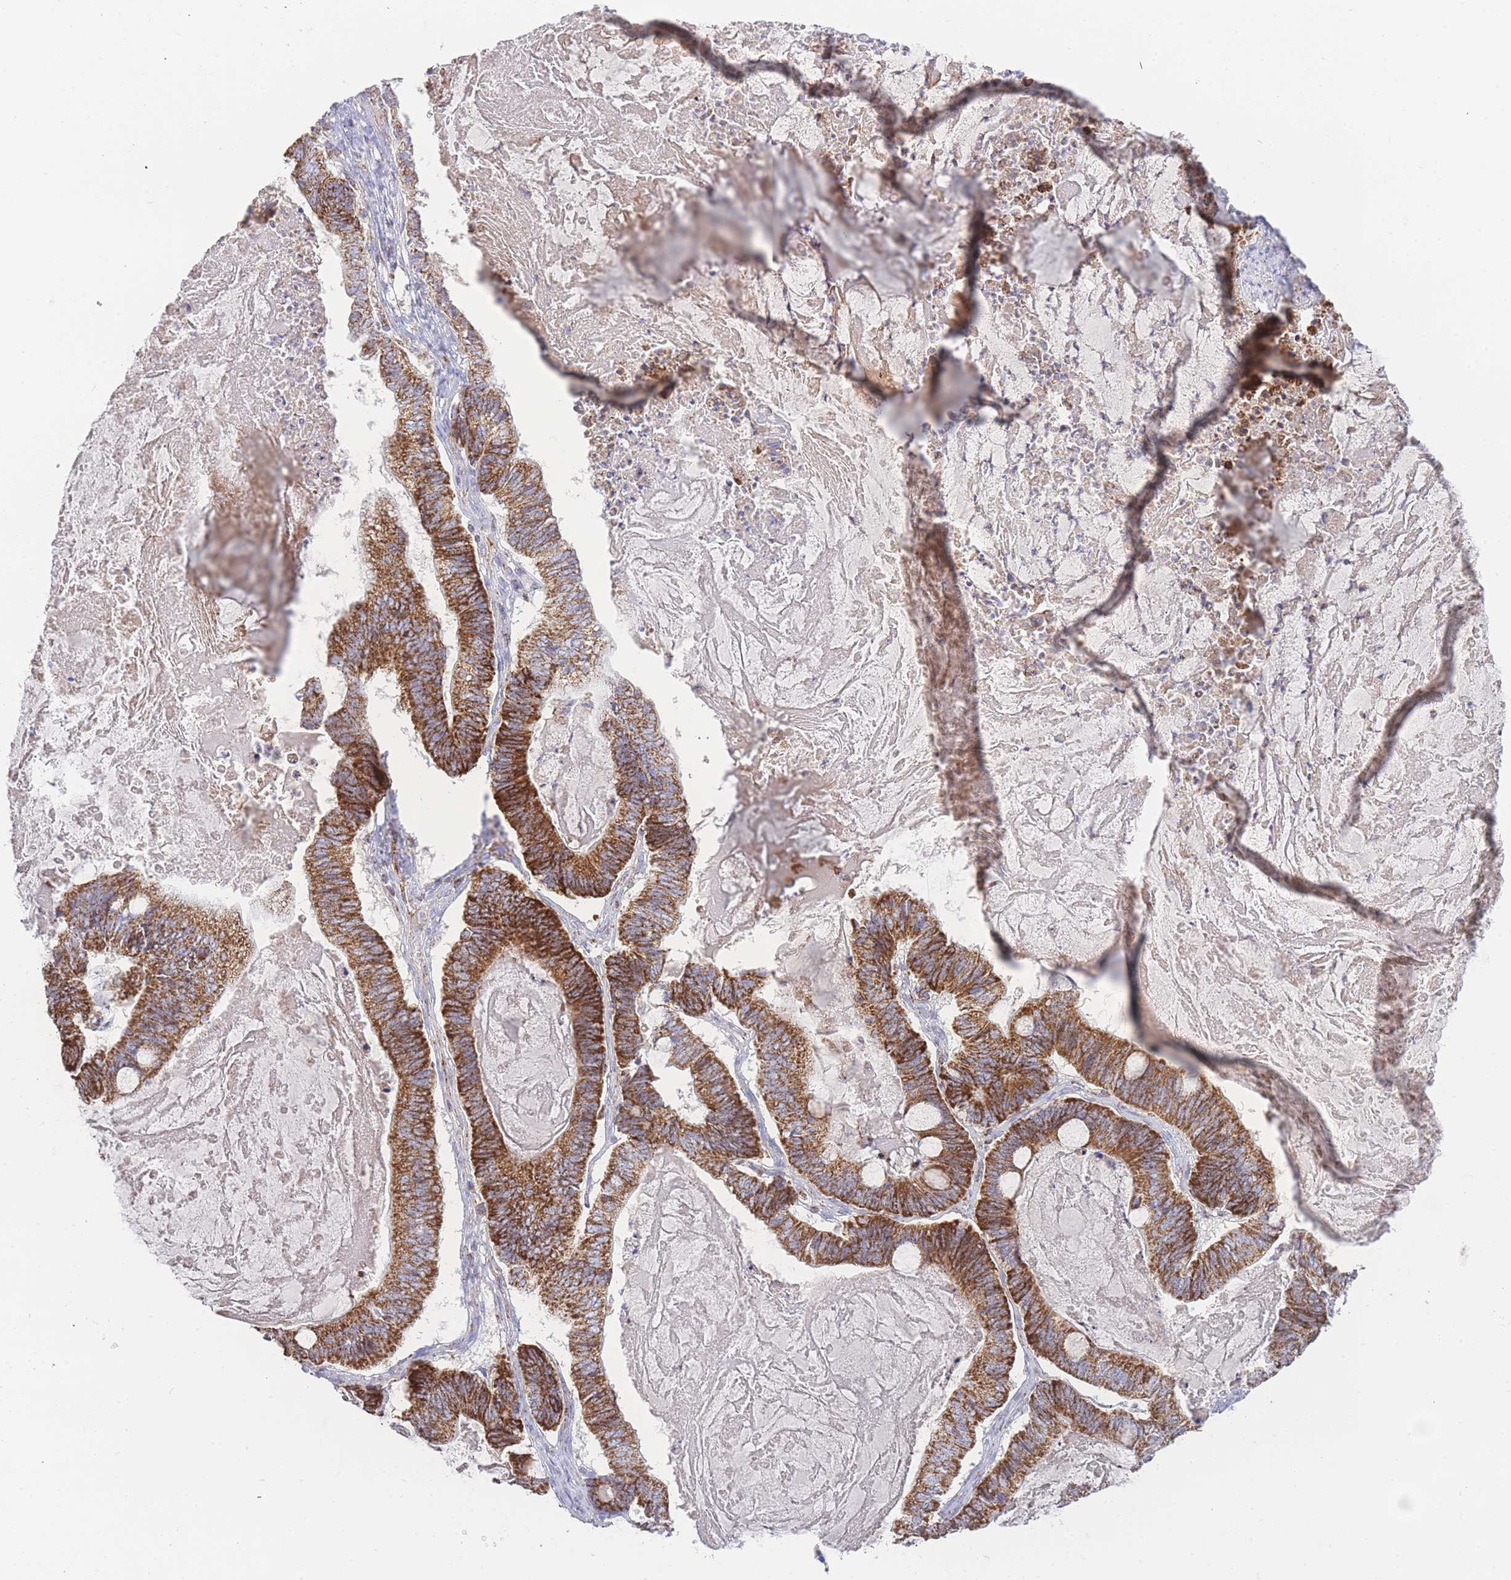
{"staining": {"intensity": "strong", "quantity": ">75%", "location": "cytoplasmic/membranous"}, "tissue": "ovarian cancer", "cell_type": "Tumor cells", "image_type": "cancer", "snomed": [{"axis": "morphology", "description": "Cystadenocarcinoma, mucinous, NOS"}, {"axis": "topography", "description": "Ovary"}], "caption": "A histopathology image of human ovarian cancer (mucinous cystadenocarcinoma) stained for a protein exhibits strong cytoplasmic/membranous brown staining in tumor cells. The staining was performed using DAB (3,3'-diaminobenzidine) to visualize the protein expression in brown, while the nuclei were stained in blue with hematoxylin (Magnification: 20x).", "gene": "GSTM1", "patient": {"sex": "female", "age": 61}}